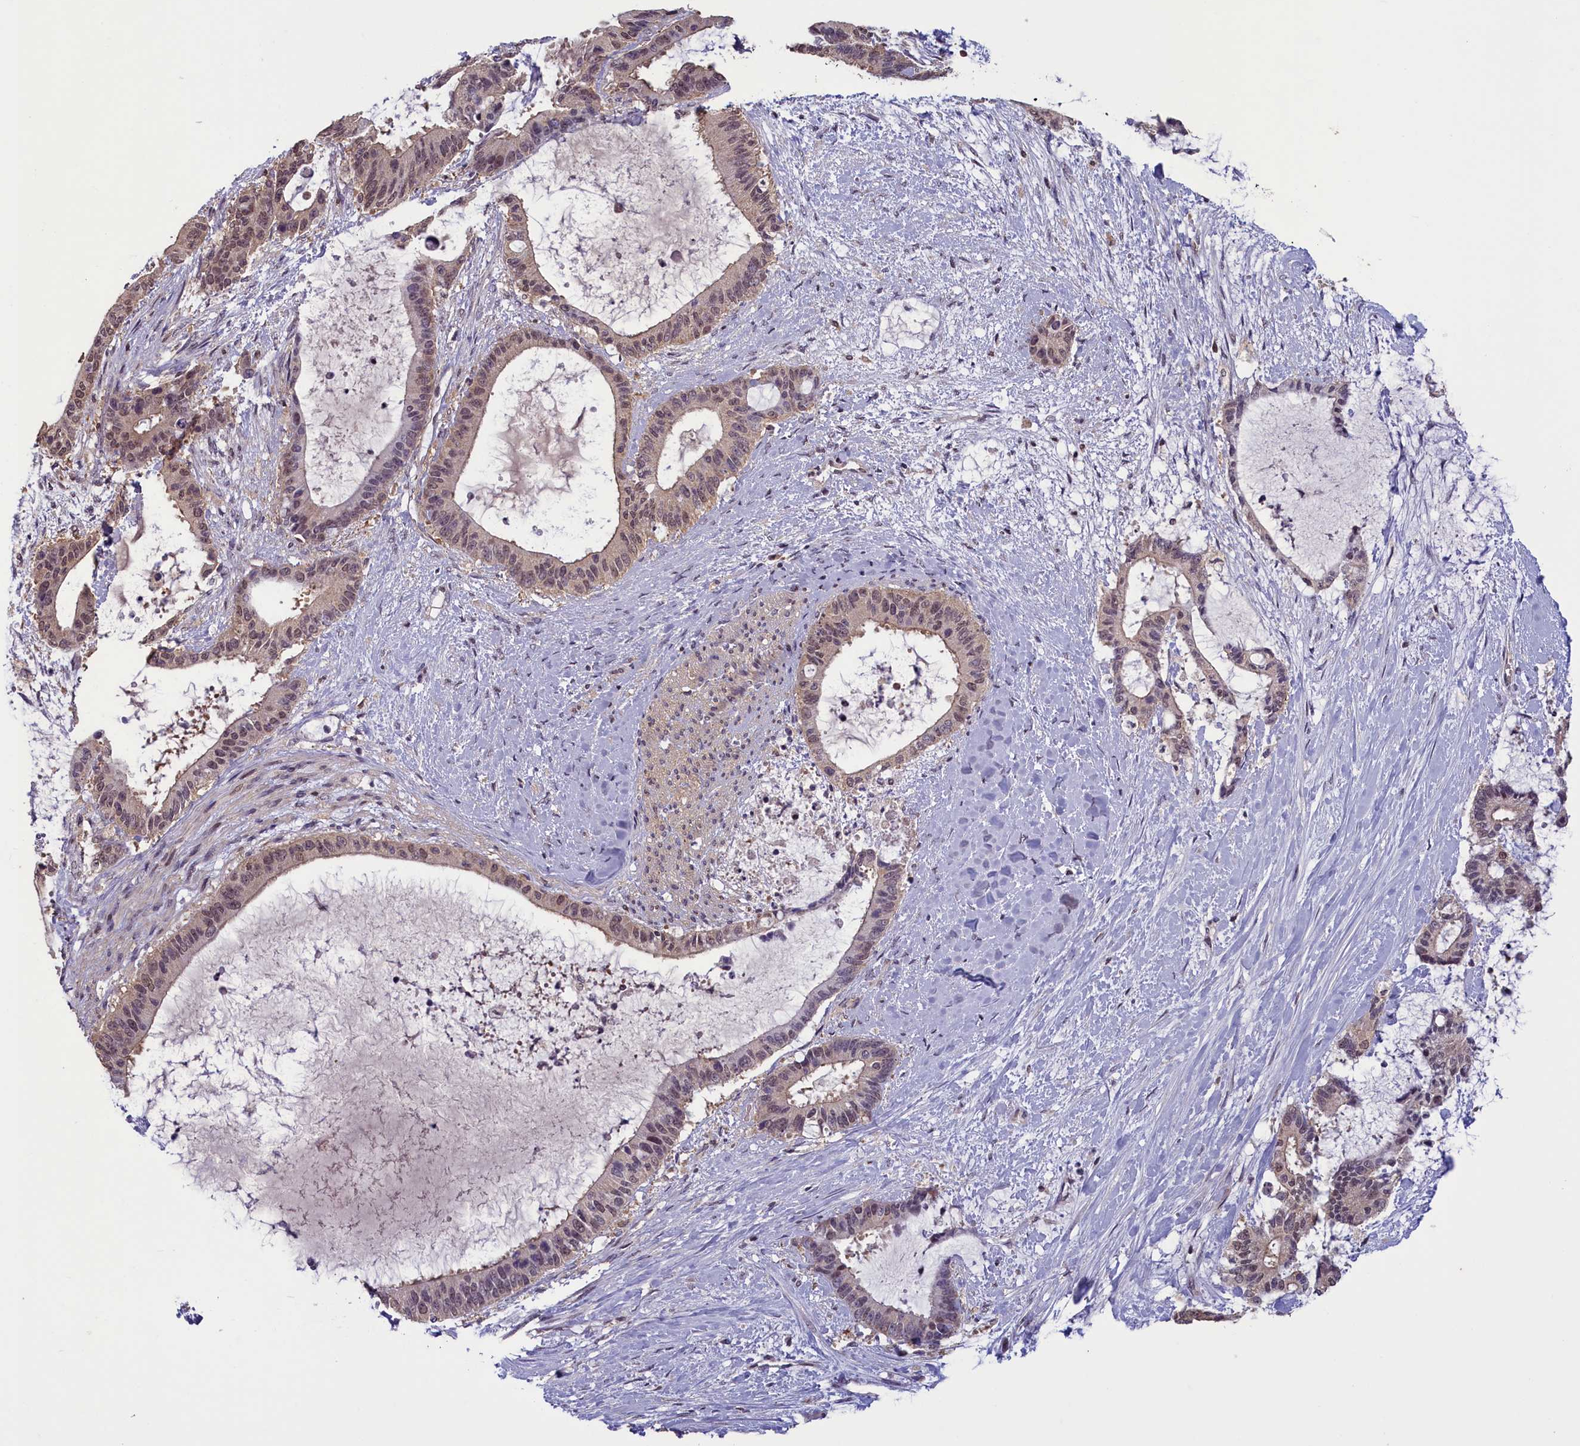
{"staining": {"intensity": "weak", "quantity": ">75%", "location": "nuclear"}, "tissue": "liver cancer", "cell_type": "Tumor cells", "image_type": "cancer", "snomed": [{"axis": "morphology", "description": "Normal tissue, NOS"}, {"axis": "morphology", "description": "Cholangiocarcinoma"}, {"axis": "topography", "description": "Liver"}, {"axis": "topography", "description": "Peripheral nerve tissue"}], "caption": "Immunohistochemical staining of cholangiocarcinoma (liver) demonstrates weak nuclear protein expression in about >75% of tumor cells.", "gene": "NUBP1", "patient": {"sex": "female", "age": 73}}